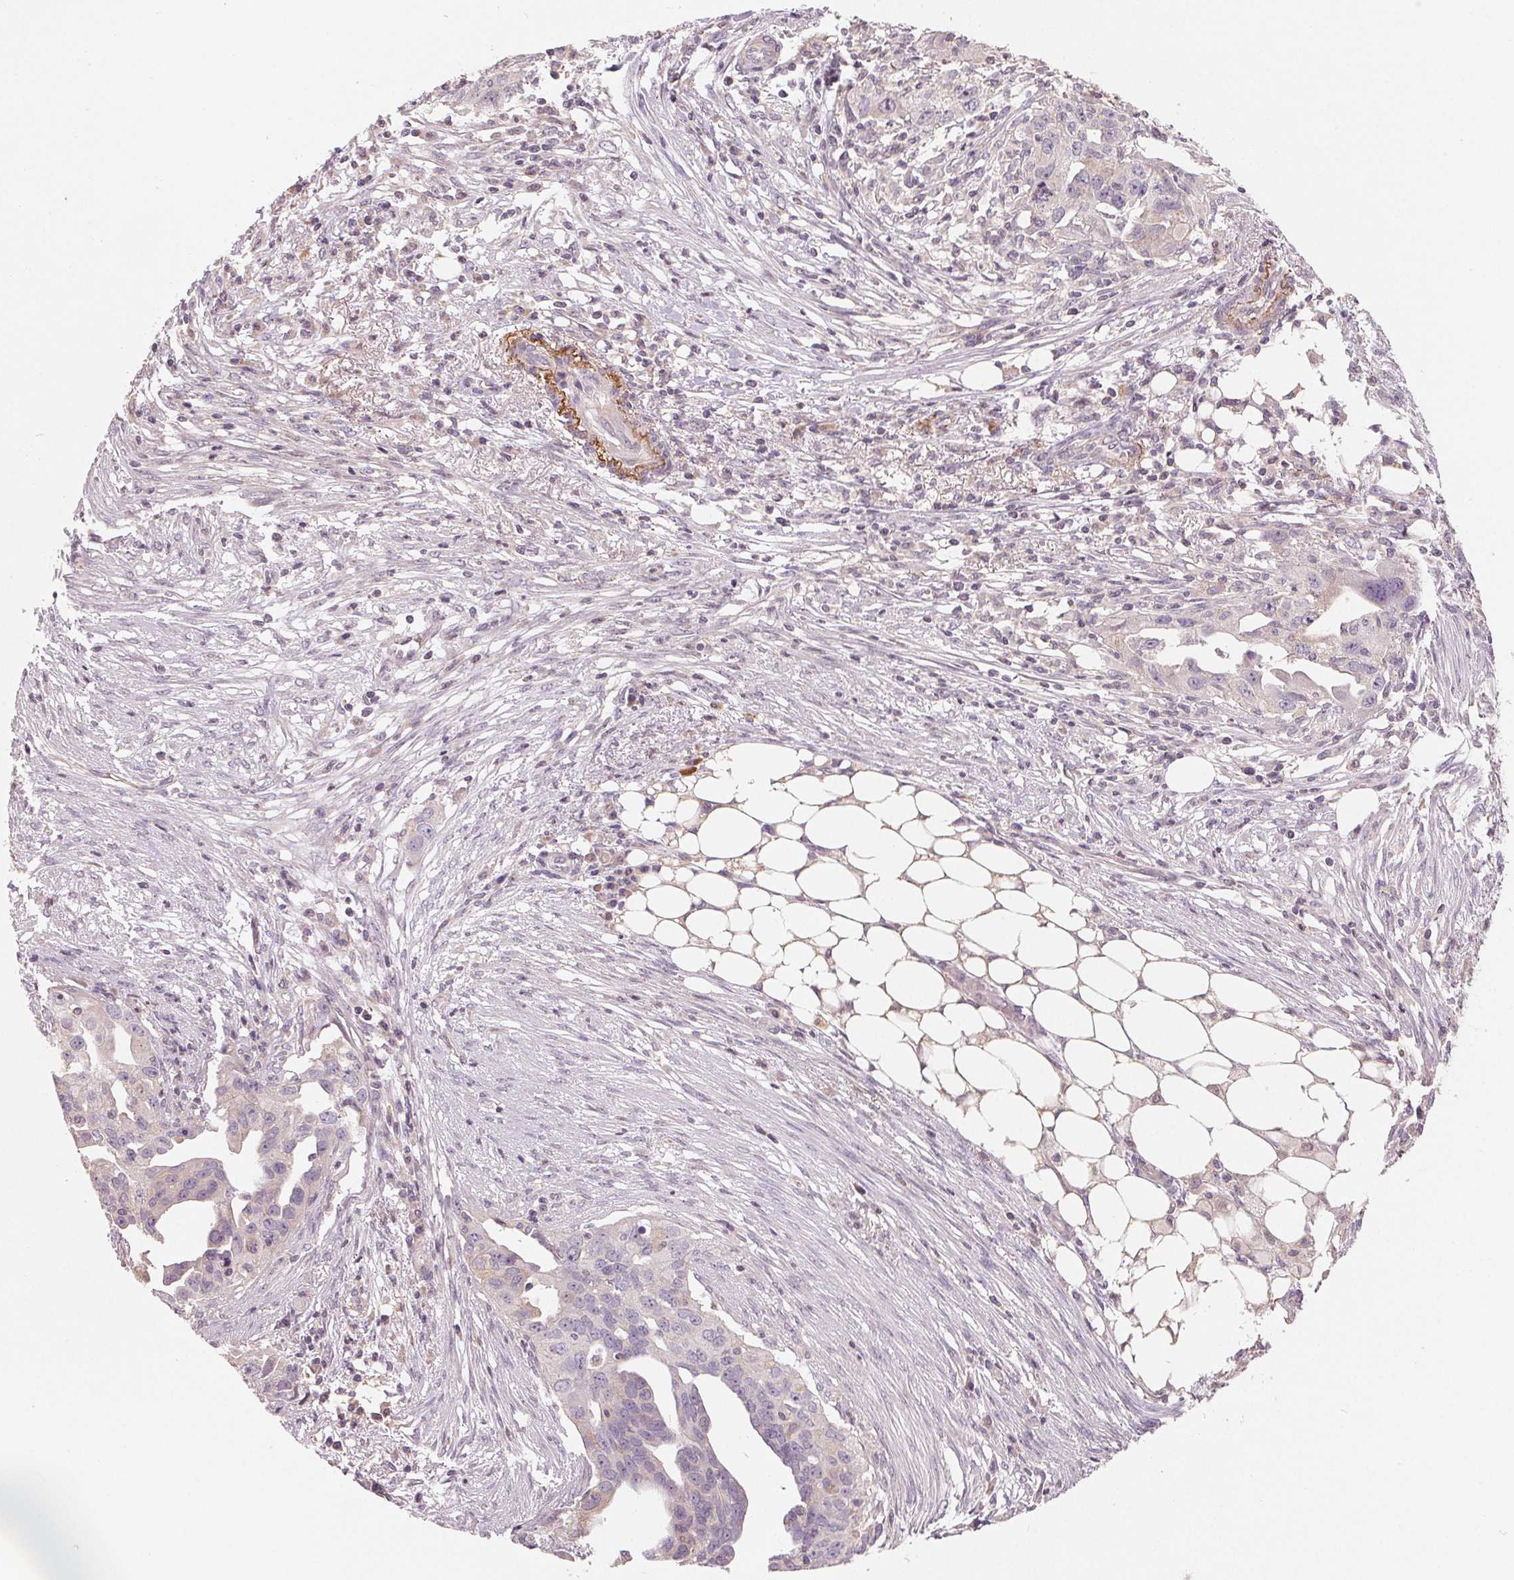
{"staining": {"intensity": "negative", "quantity": "none", "location": "none"}, "tissue": "ovarian cancer", "cell_type": "Tumor cells", "image_type": "cancer", "snomed": [{"axis": "morphology", "description": "Carcinoma, endometroid"}, {"axis": "morphology", "description": "Cystadenocarcinoma, serous, NOS"}, {"axis": "topography", "description": "Ovary"}], "caption": "This is an immunohistochemistry photomicrograph of serous cystadenocarcinoma (ovarian). There is no expression in tumor cells.", "gene": "AQP8", "patient": {"sex": "female", "age": 45}}